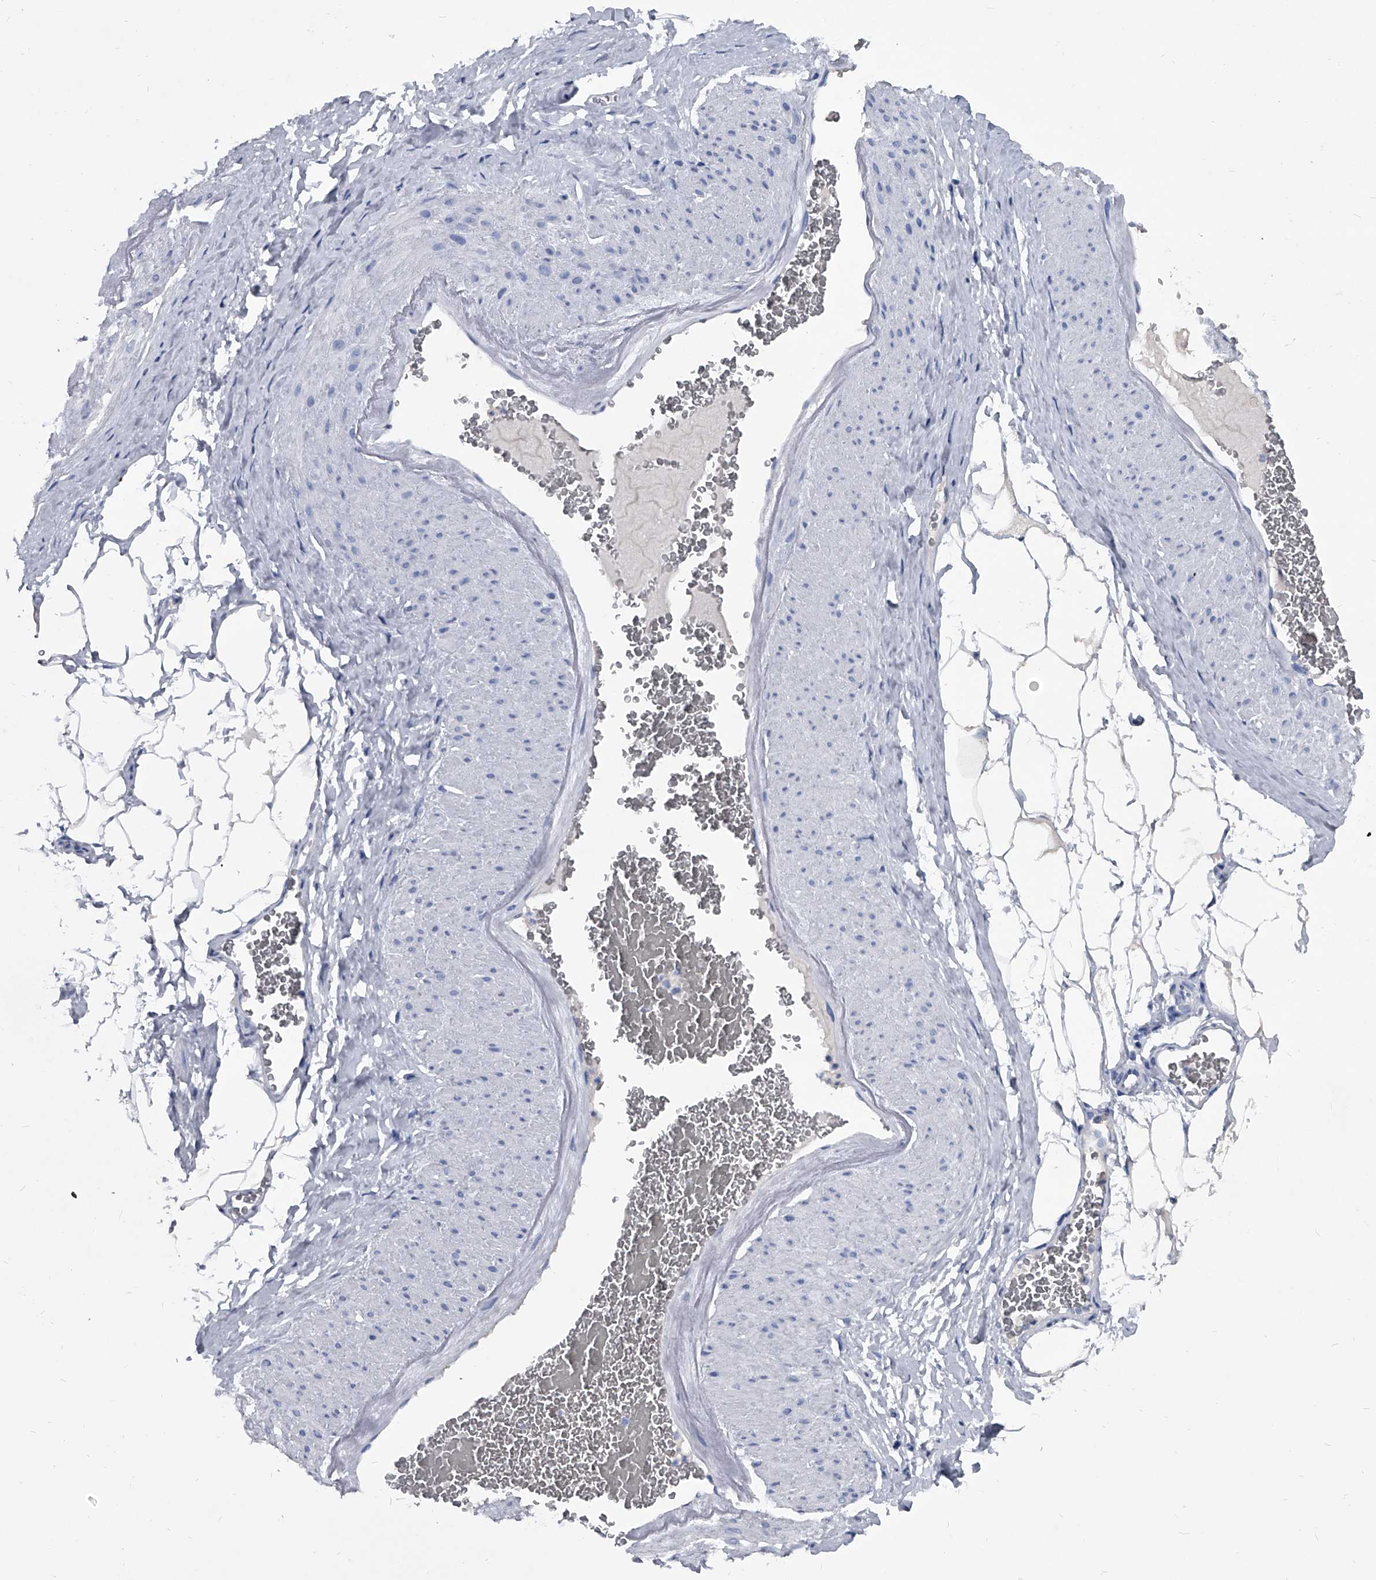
{"staining": {"intensity": "negative", "quantity": "none", "location": "none"}, "tissue": "adipose tissue", "cell_type": "Adipocytes", "image_type": "normal", "snomed": [{"axis": "morphology", "description": "Normal tissue, NOS"}, {"axis": "morphology", "description": "Adenocarcinoma, Low grade"}, {"axis": "topography", "description": "Prostate"}, {"axis": "topography", "description": "Peripheral nerve tissue"}], "caption": "IHC image of benign human adipose tissue stained for a protein (brown), which exhibits no staining in adipocytes.", "gene": "BCAS1", "patient": {"sex": "male", "age": 63}}